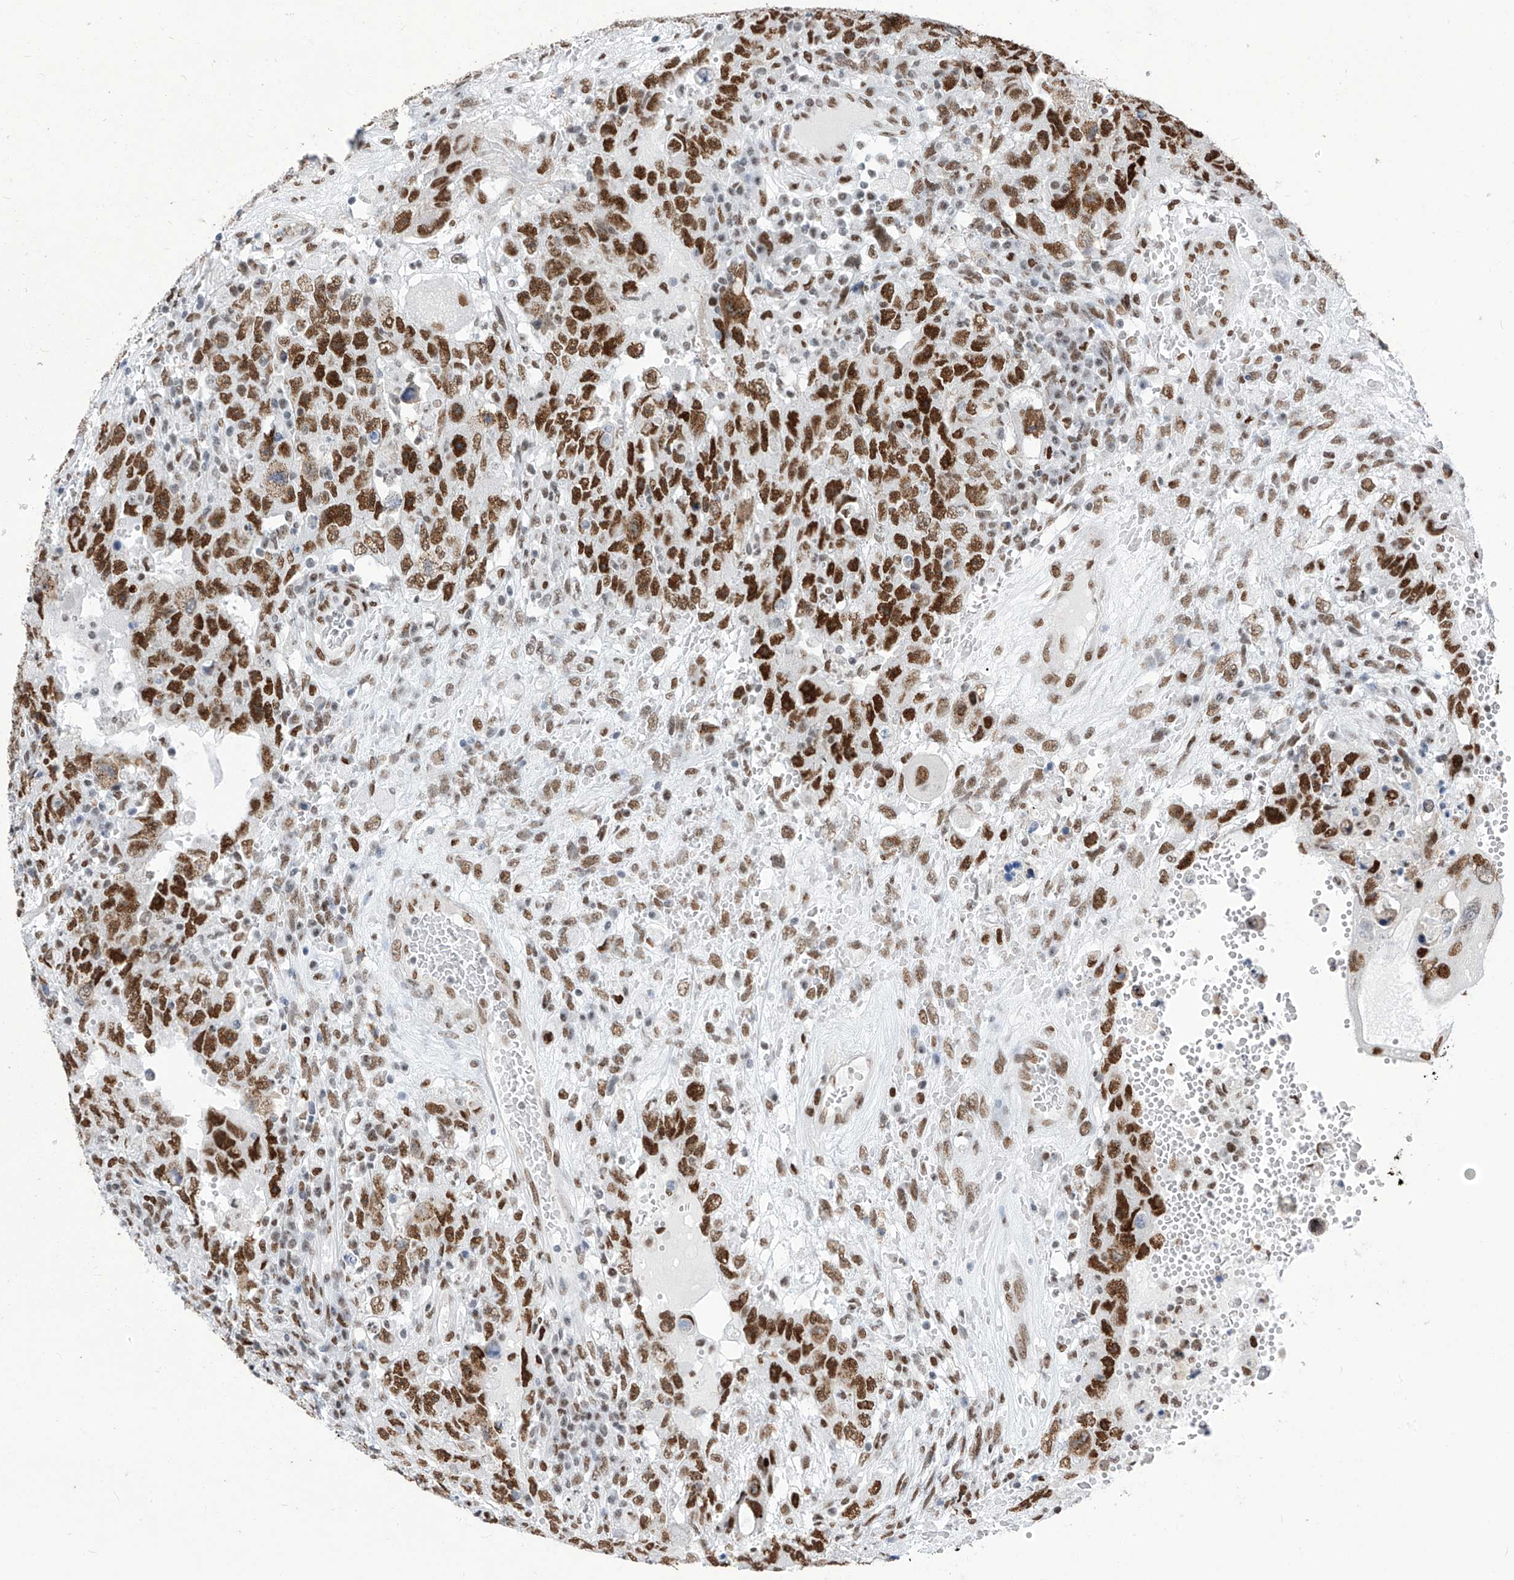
{"staining": {"intensity": "strong", "quantity": ">75%", "location": "nuclear"}, "tissue": "testis cancer", "cell_type": "Tumor cells", "image_type": "cancer", "snomed": [{"axis": "morphology", "description": "Carcinoma, Embryonal, NOS"}, {"axis": "topography", "description": "Testis"}], "caption": "A brown stain labels strong nuclear staining of a protein in human embryonal carcinoma (testis) tumor cells.", "gene": "KHSRP", "patient": {"sex": "male", "age": 26}}